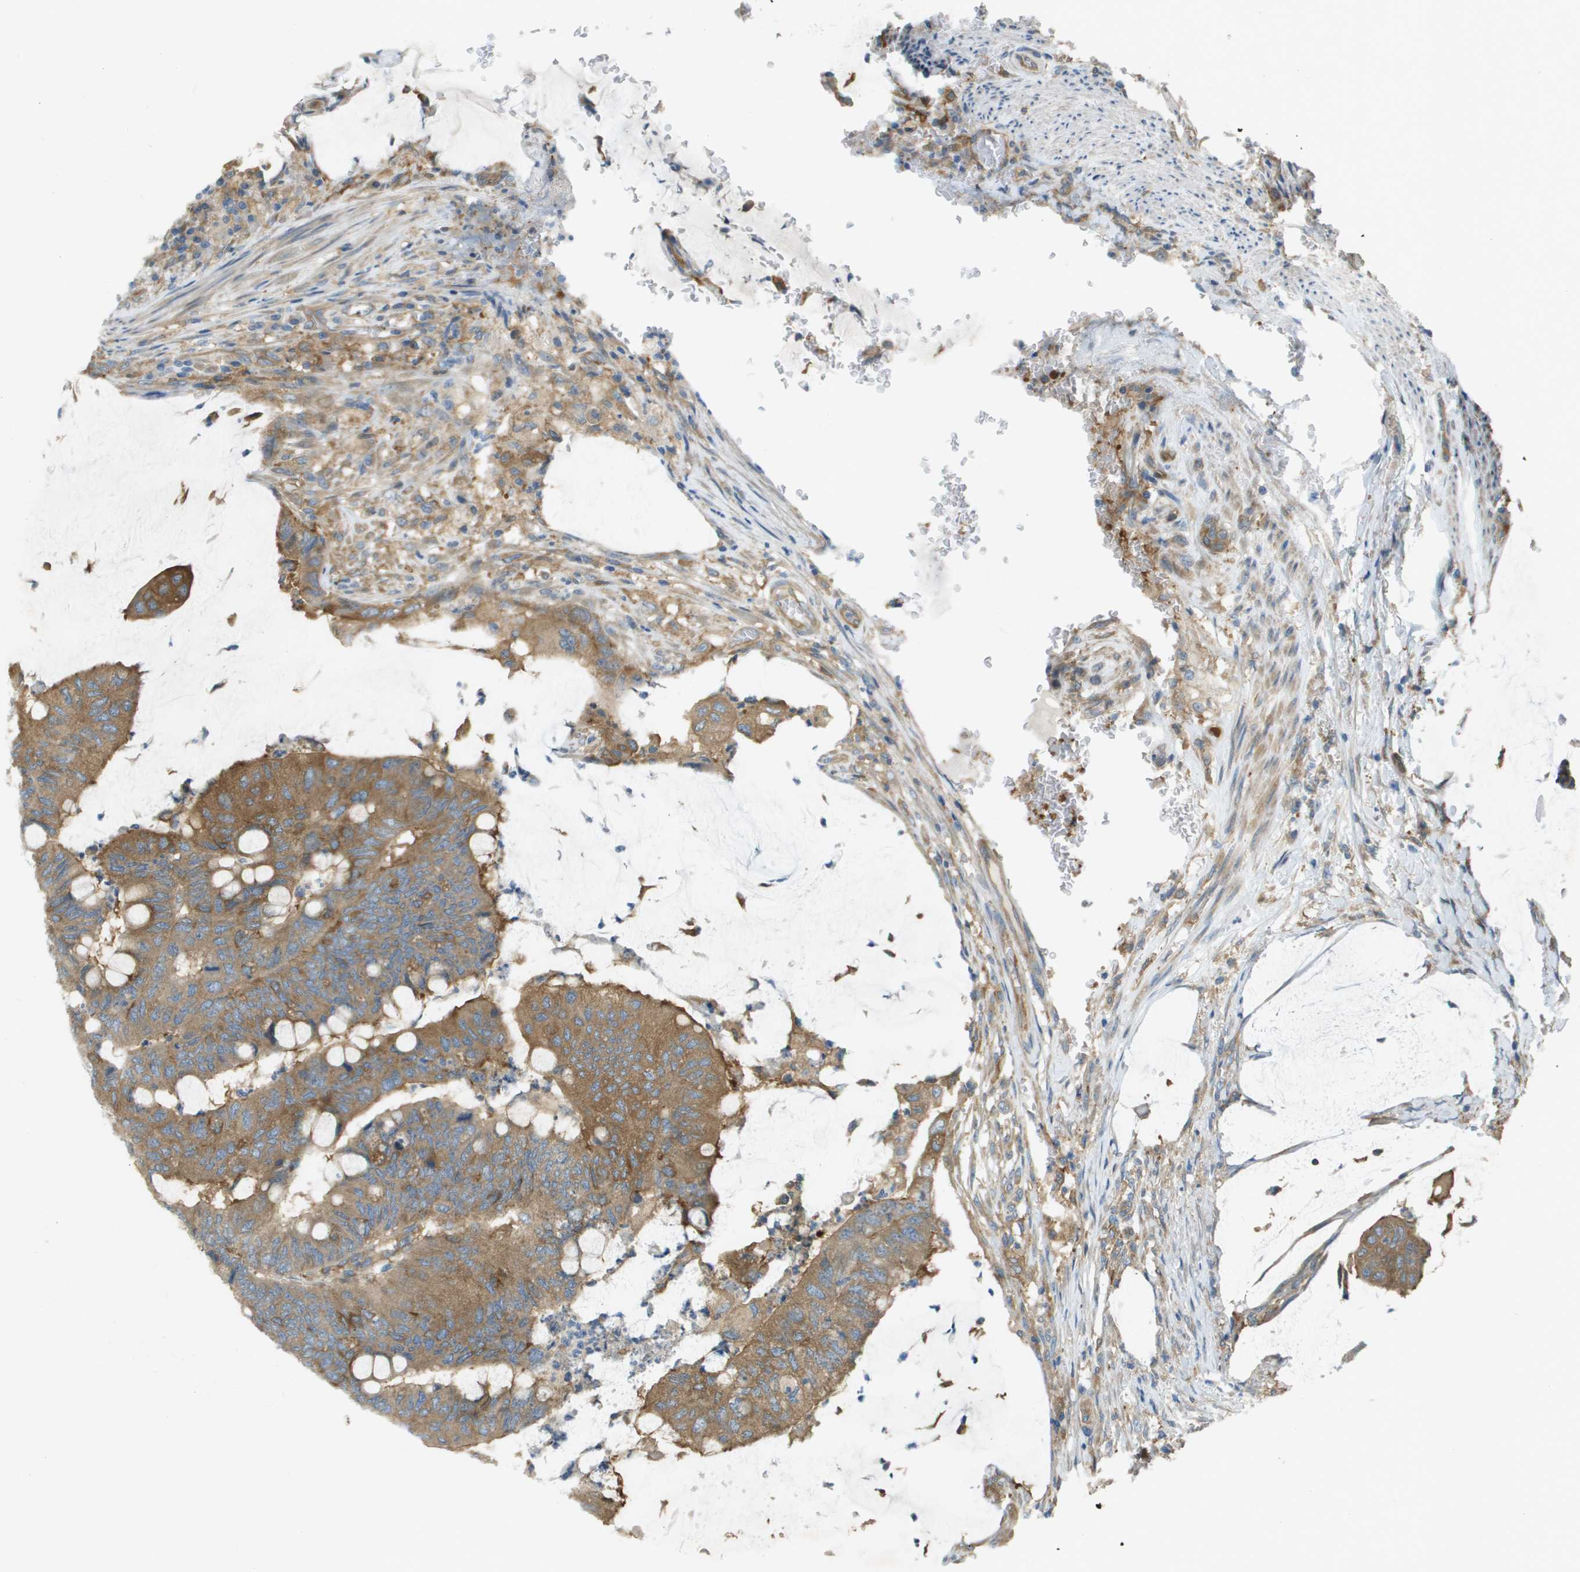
{"staining": {"intensity": "moderate", "quantity": ">75%", "location": "cytoplasmic/membranous"}, "tissue": "colorectal cancer", "cell_type": "Tumor cells", "image_type": "cancer", "snomed": [{"axis": "morphology", "description": "Normal tissue, NOS"}, {"axis": "morphology", "description": "Adenocarcinoma, NOS"}, {"axis": "topography", "description": "Rectum"}], "caption": "This is a photomicrograph of immunohistochemistry staining of colorectal adenocarcinoma, which shows moderate staining in the cytoplasmic/membranous of tumor cells.", "gene": "CORO1B", "patient": {"sex": "male", "age": 92}}